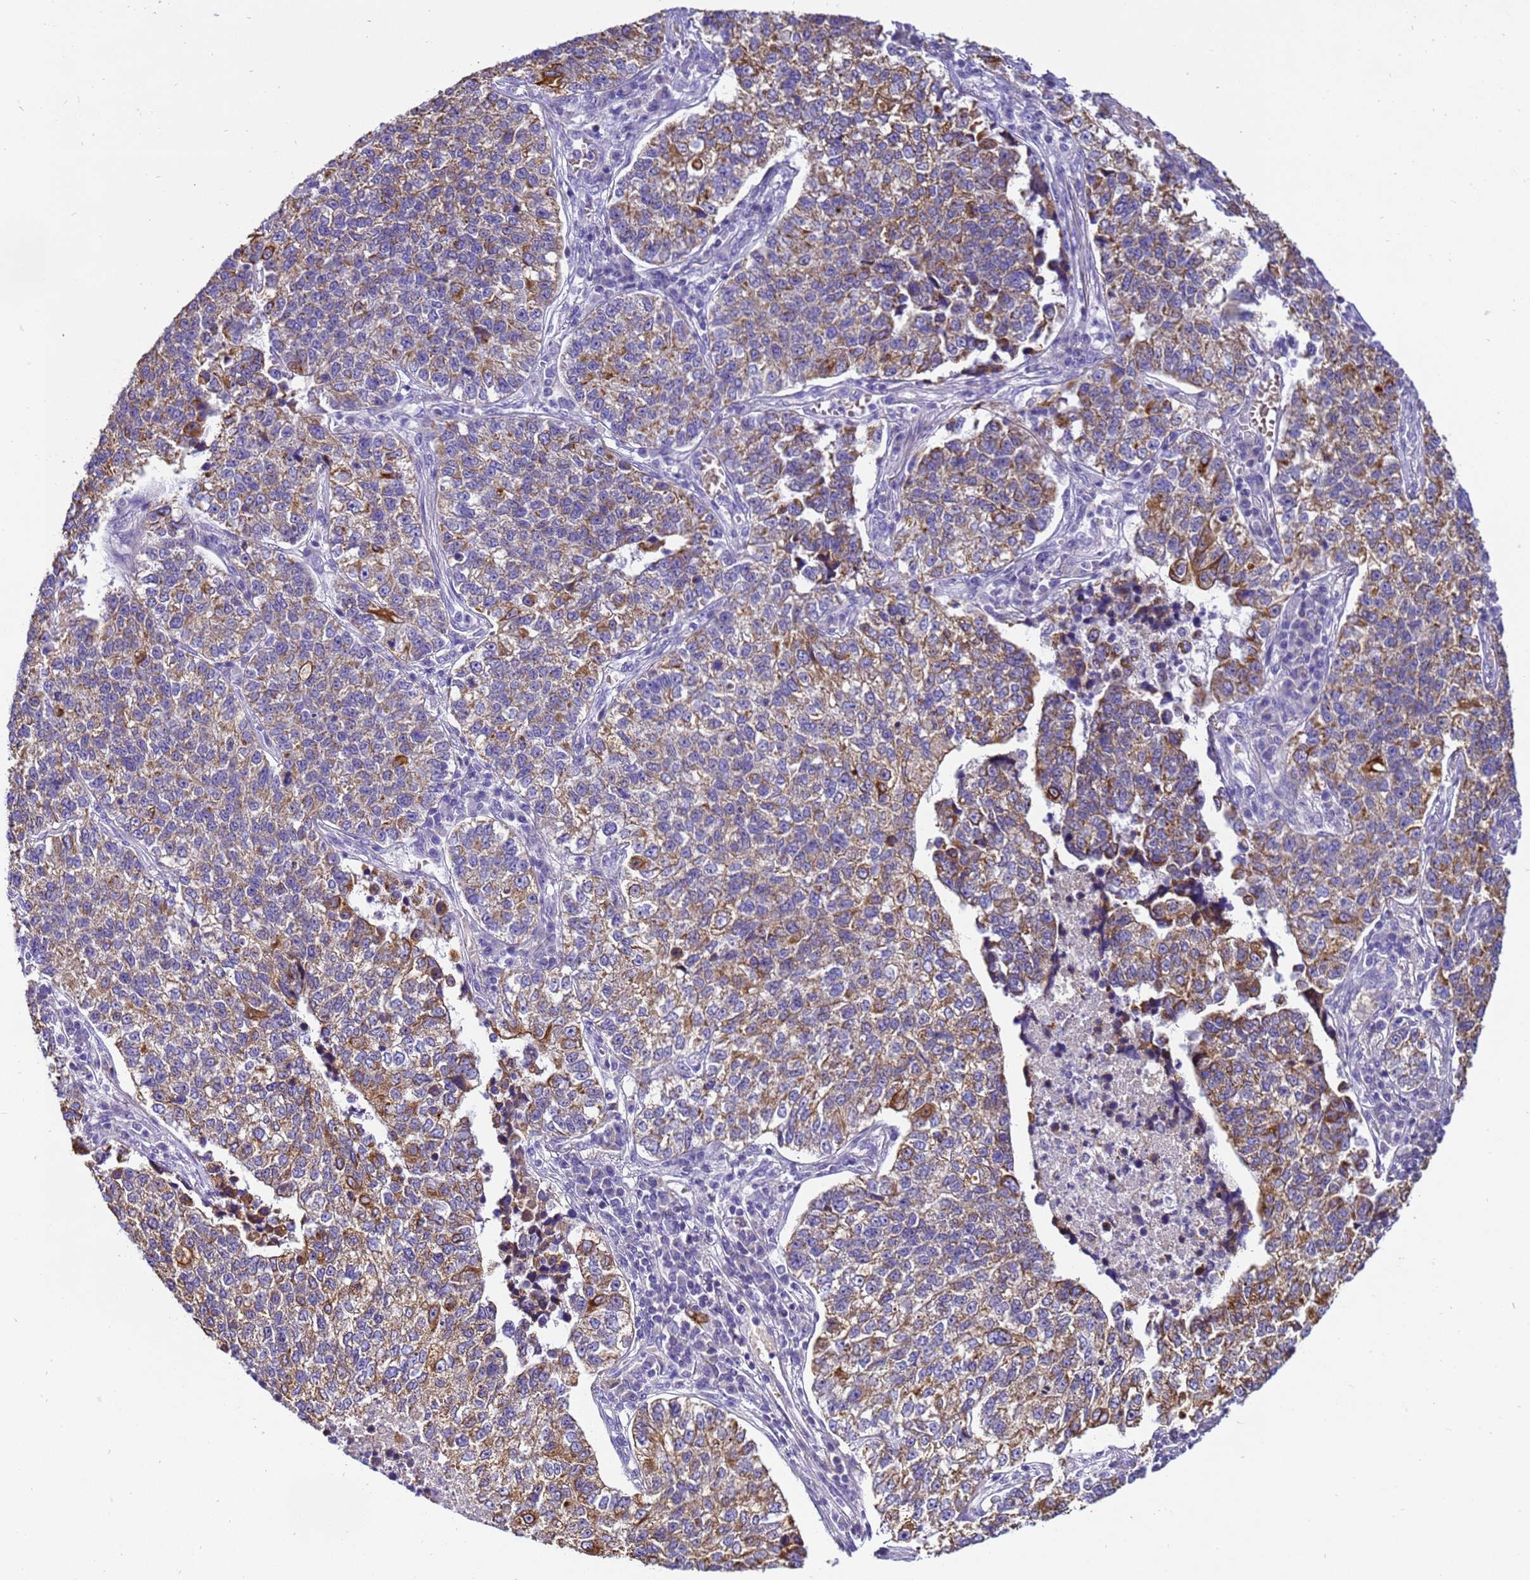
{"staining": {"intensity": "moderate", "quantity": "25%-75%", "location": "cytoplasmic/membranous"}, "tissue": "lung cancer", "cell_type": "Tumor cells", "image_type": "cancer", "snomed": [{"axis": "morphology", "description": "Adenocarcinoma, NOS"}, {"axis": "topography", "description": "Lung"}], "caption": "IHC photomicrograph of neoplastic tissue: human lung cancer stained using immunohistochemistry (IHC) demonstrates medium levels of moderate protein expression localized specifically in the cytoplasmic/membranous of tumor cells, appearing as a cytoplasmic/membranous brown color.", "gene": "PIEZO2", "patient": {"sex": "male", "age": 49}}